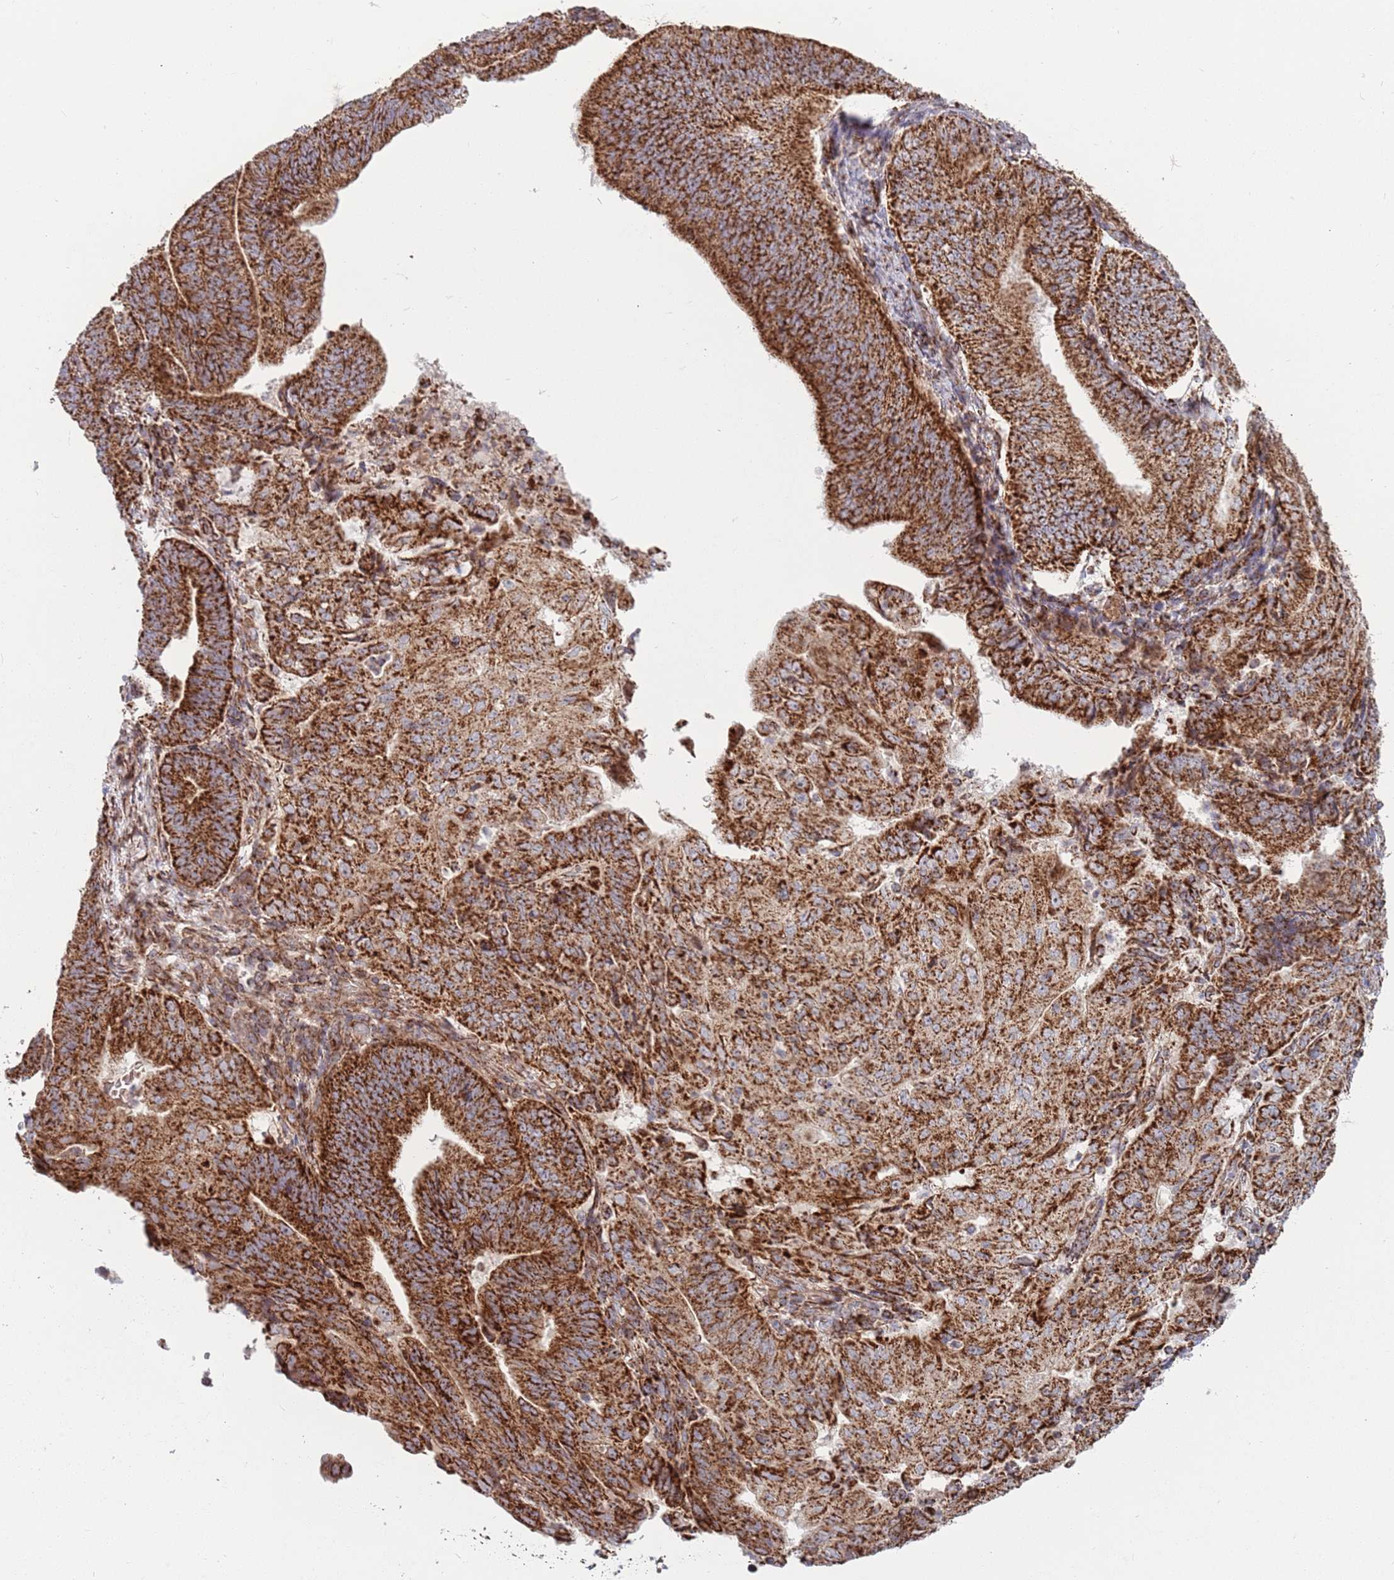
{"staining": {"intensity": "strong", "quantity": ">75%", "location": "cytoplasmic/membranous"}, "tissue": "endometrial cancer", "cell_type": "Tumor cells", "image_type": "cancer", "snomed": [{"axis": "morphology", "description": "Adenocarcinoma, NOS"}, {"axis": "topography", "description": "Endometrium"}], "caption": "The histopathology image displays staining of endometrial cancer, revealing strong cytoplasmic/membranous protein positivity (brown color) within tumor cells.", "gene": "ATP5PD", "patient": {"sex": "female", "age": 70}}